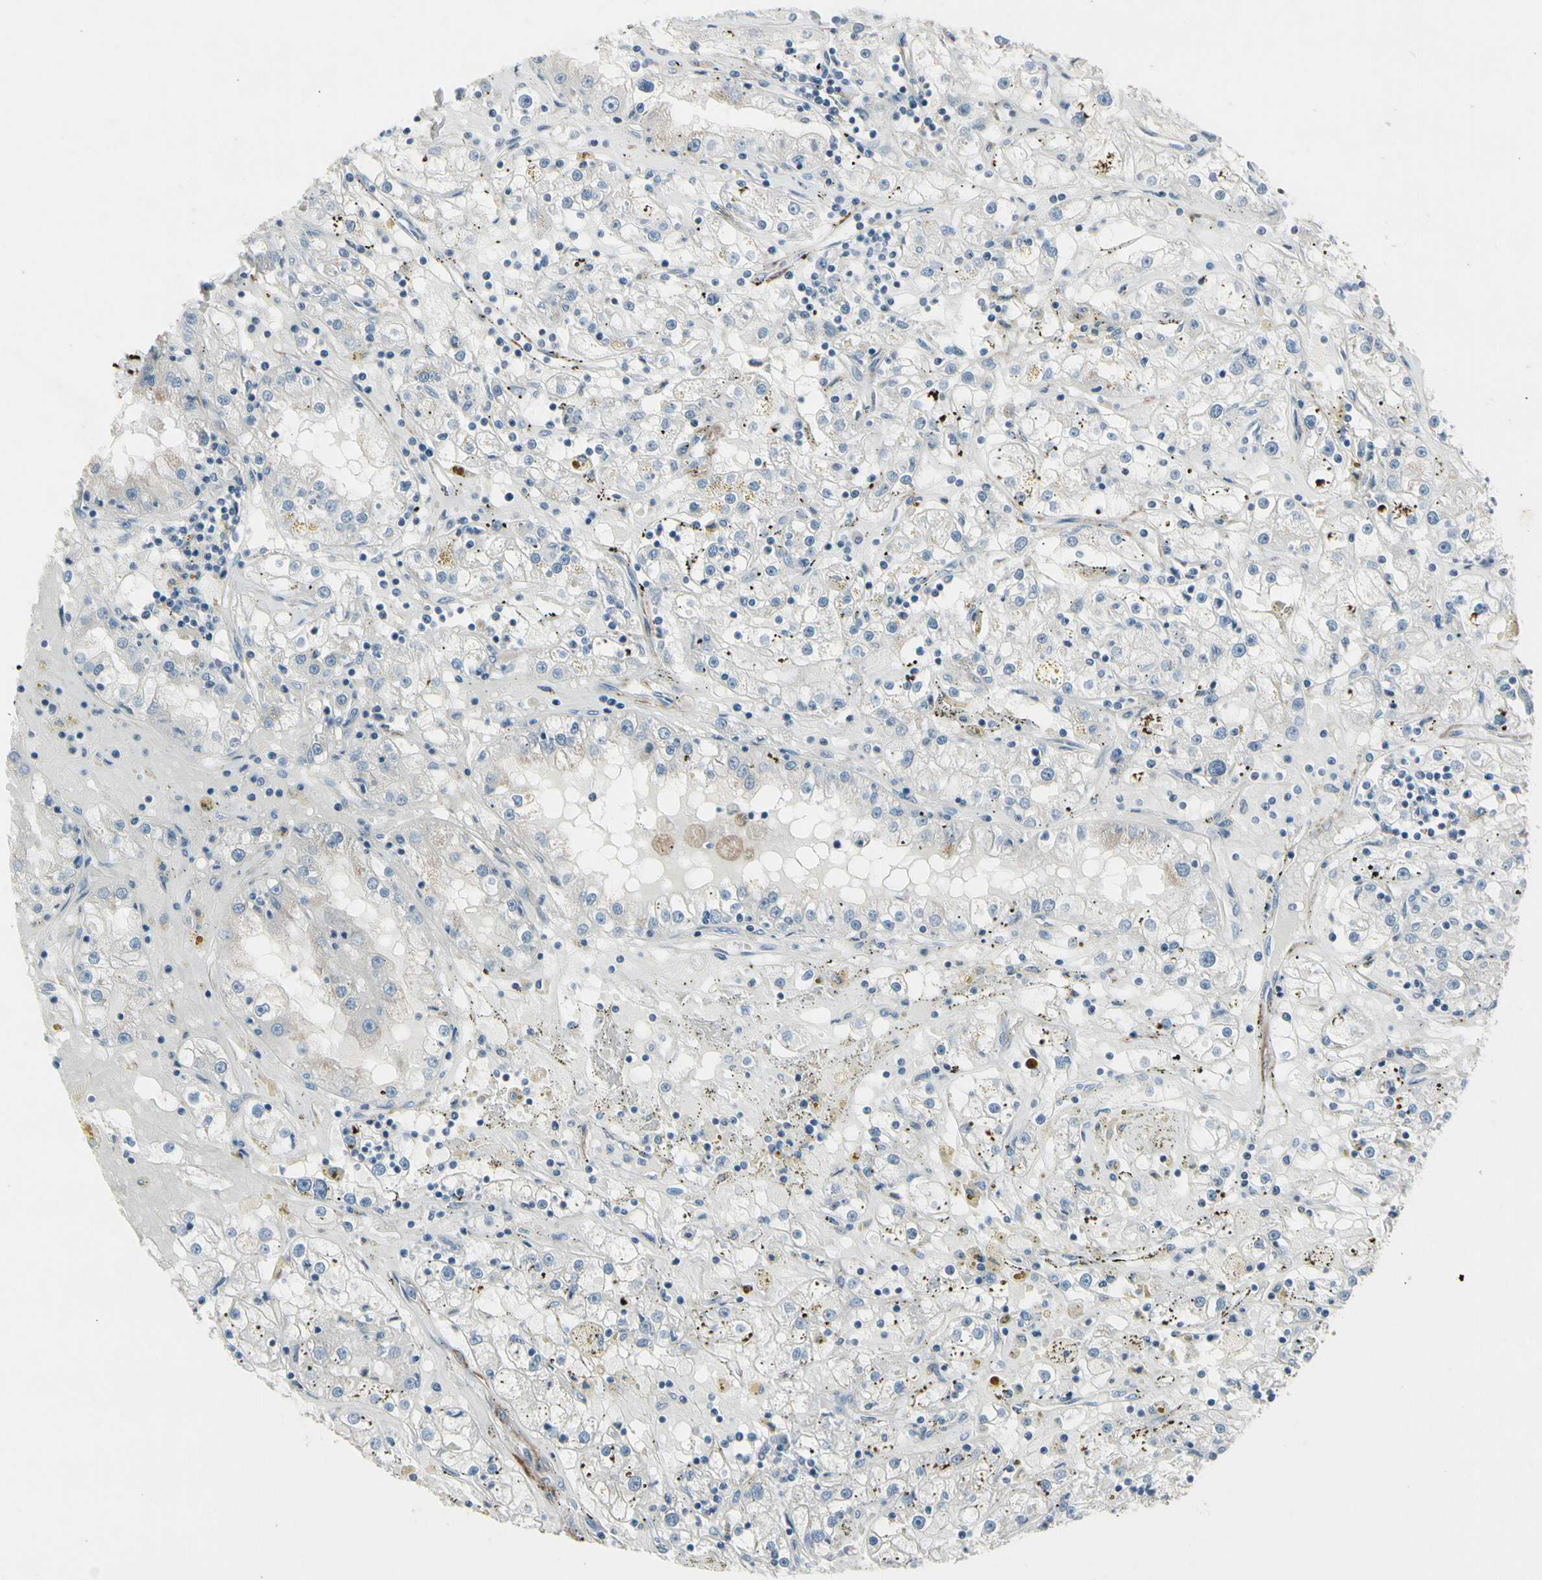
{"staining": {"intensity": "weak", "quantity": "<25%", "location": "cytoplasmic/membranous"}, "tissue": "renal cancer", "cell_type": "Tumor cells", "image_type": "cancer", "snomed": [{"axis": "morphology", "description": "Adenocarcinoma, NOS"}, {"axis": "topography", "description": "Kidney"}], "caption": "Immunohistochemical staining of renal adenocarcinoma demonstrates no significant expression in tumor cells.", "gene": "TPM1", "patient": {"sex": "male", "age": 56}}